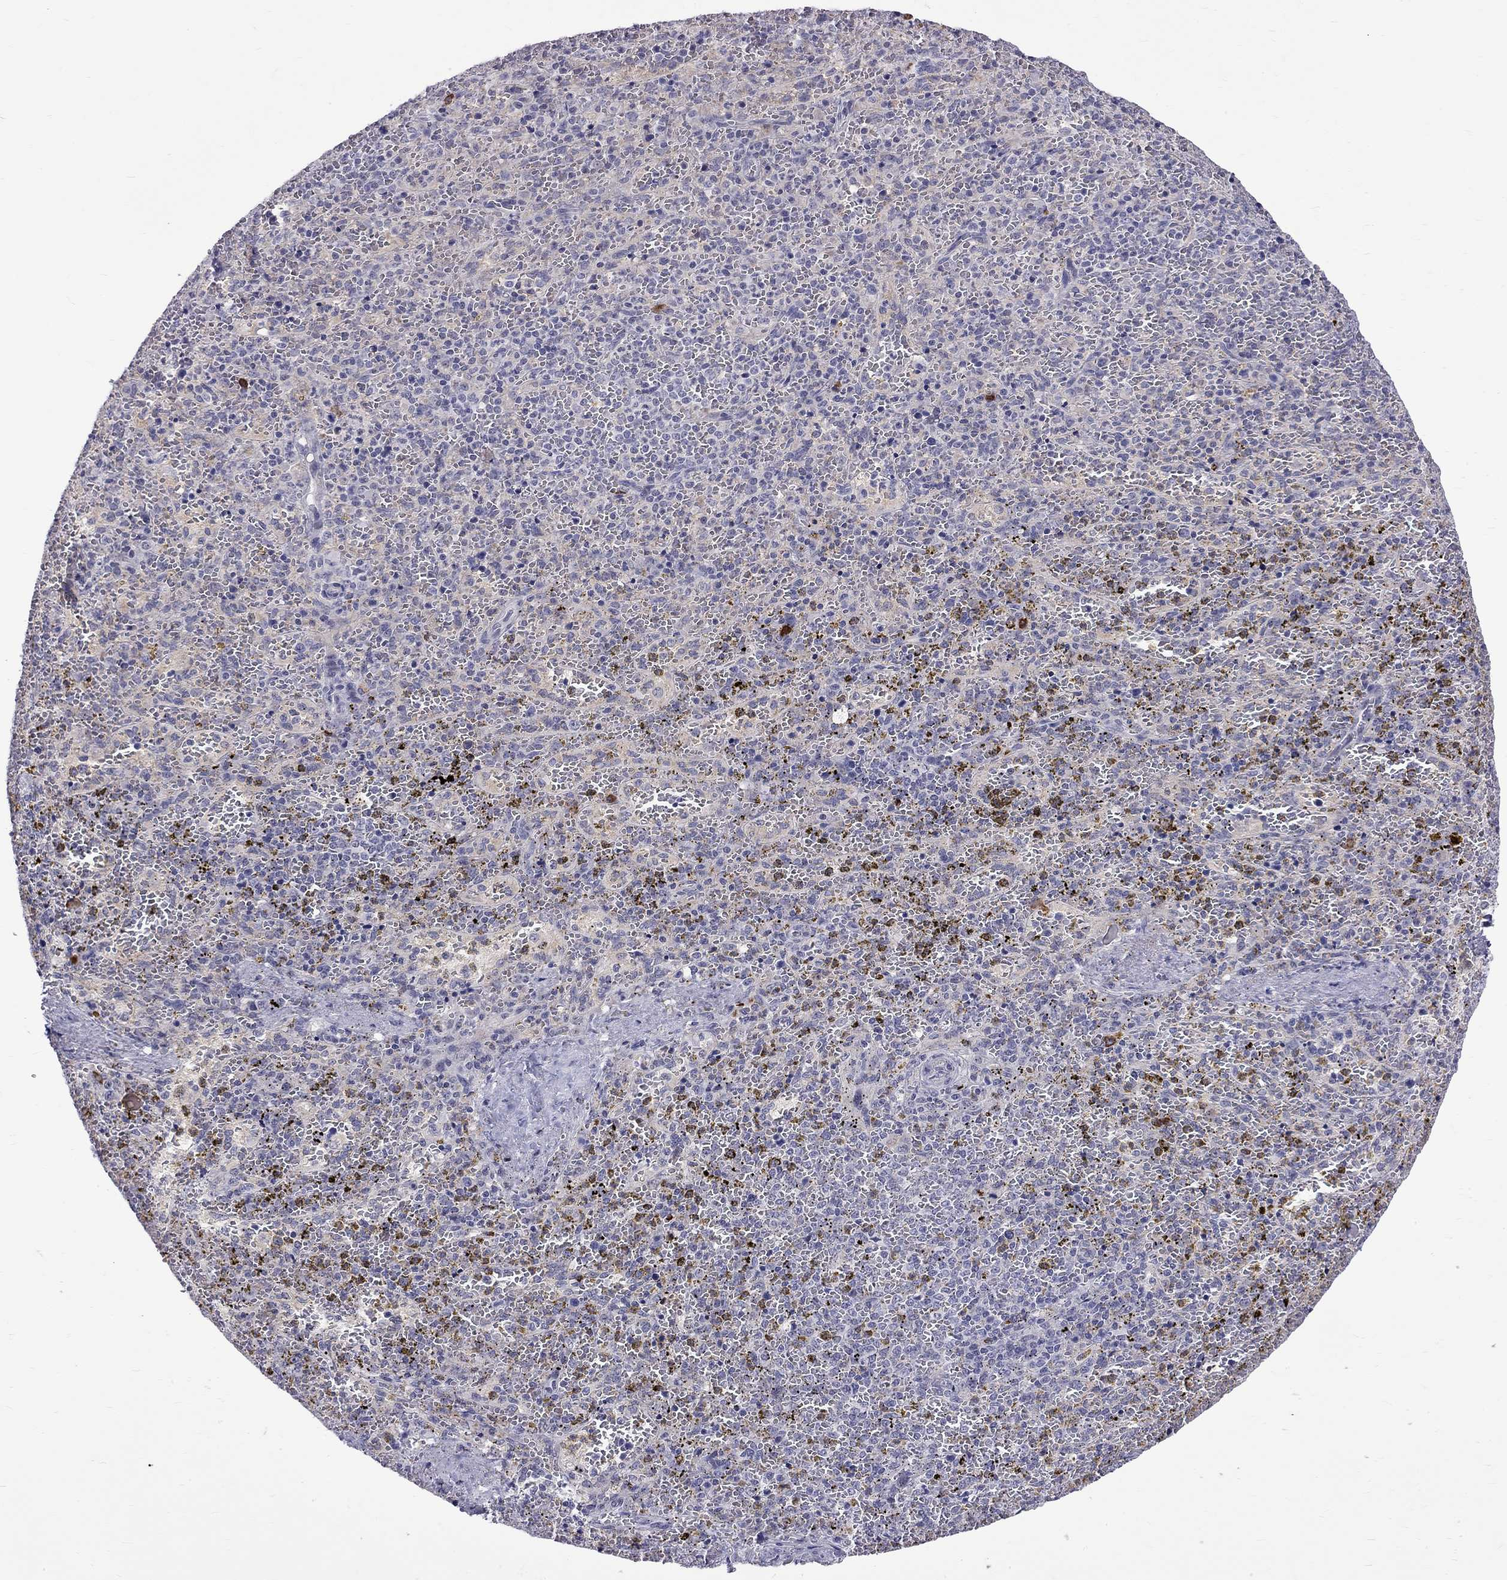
{"staining": {"intensity": "negative", "quantity": "none", "location": "none"}, "tissue": "spleen", "cell_type": "Cells in red pulp", "image_type": "normal", "snomed": [{"axis": "morphology", "description": "Normal tissue, NOS"}, {"axis": "topography", "description": "Spleen"}], "caption": "Immunohistochemical staining of normal human spleen exhibits no significant expression in cells in red pulp.", "gene": "RTL9", "patient": {"sex": "female", "age": 50}}